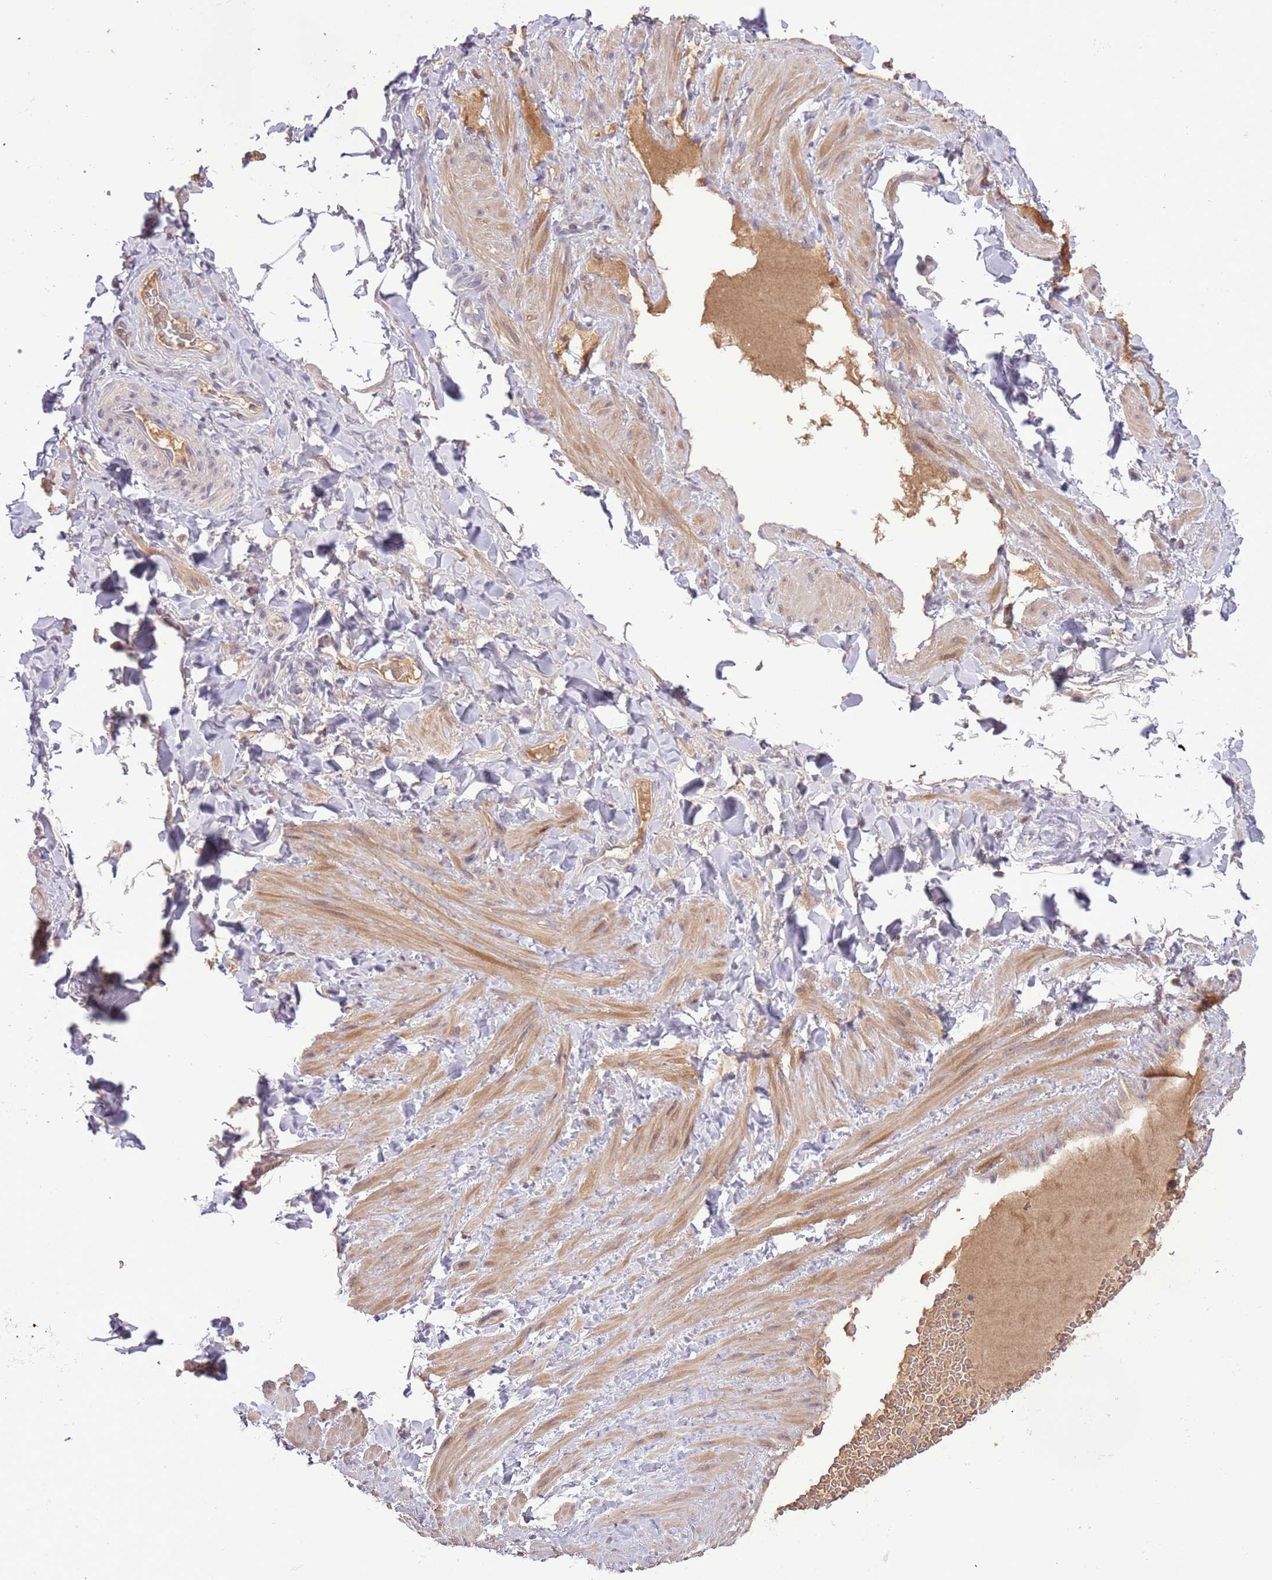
{"staining": {"intensity": "negative", "quantity": "none", "location": "none"}, "tissue": "adipose tissue", "cell_type": "Adipocytes", "image_type": "normal", "snomed": [{"axis": "morphology", "description": "Normal tissue, NOS"}, {"axis": "topography", "description": "Soft tissue"}, {"axis": "topography", "description": "Vascular tissue"}], "caption": "A photomicrograph of adipose tissue stained for a protein demonstrates no brown staining in adipocytes. (Stains: DAB immunohistochemistry with hematoxylin counter stain, Microscopy: brightfield microscopy at high magnification).", "gene": "SHROOM3", "patient": {"sex": "male", "age": 54}}